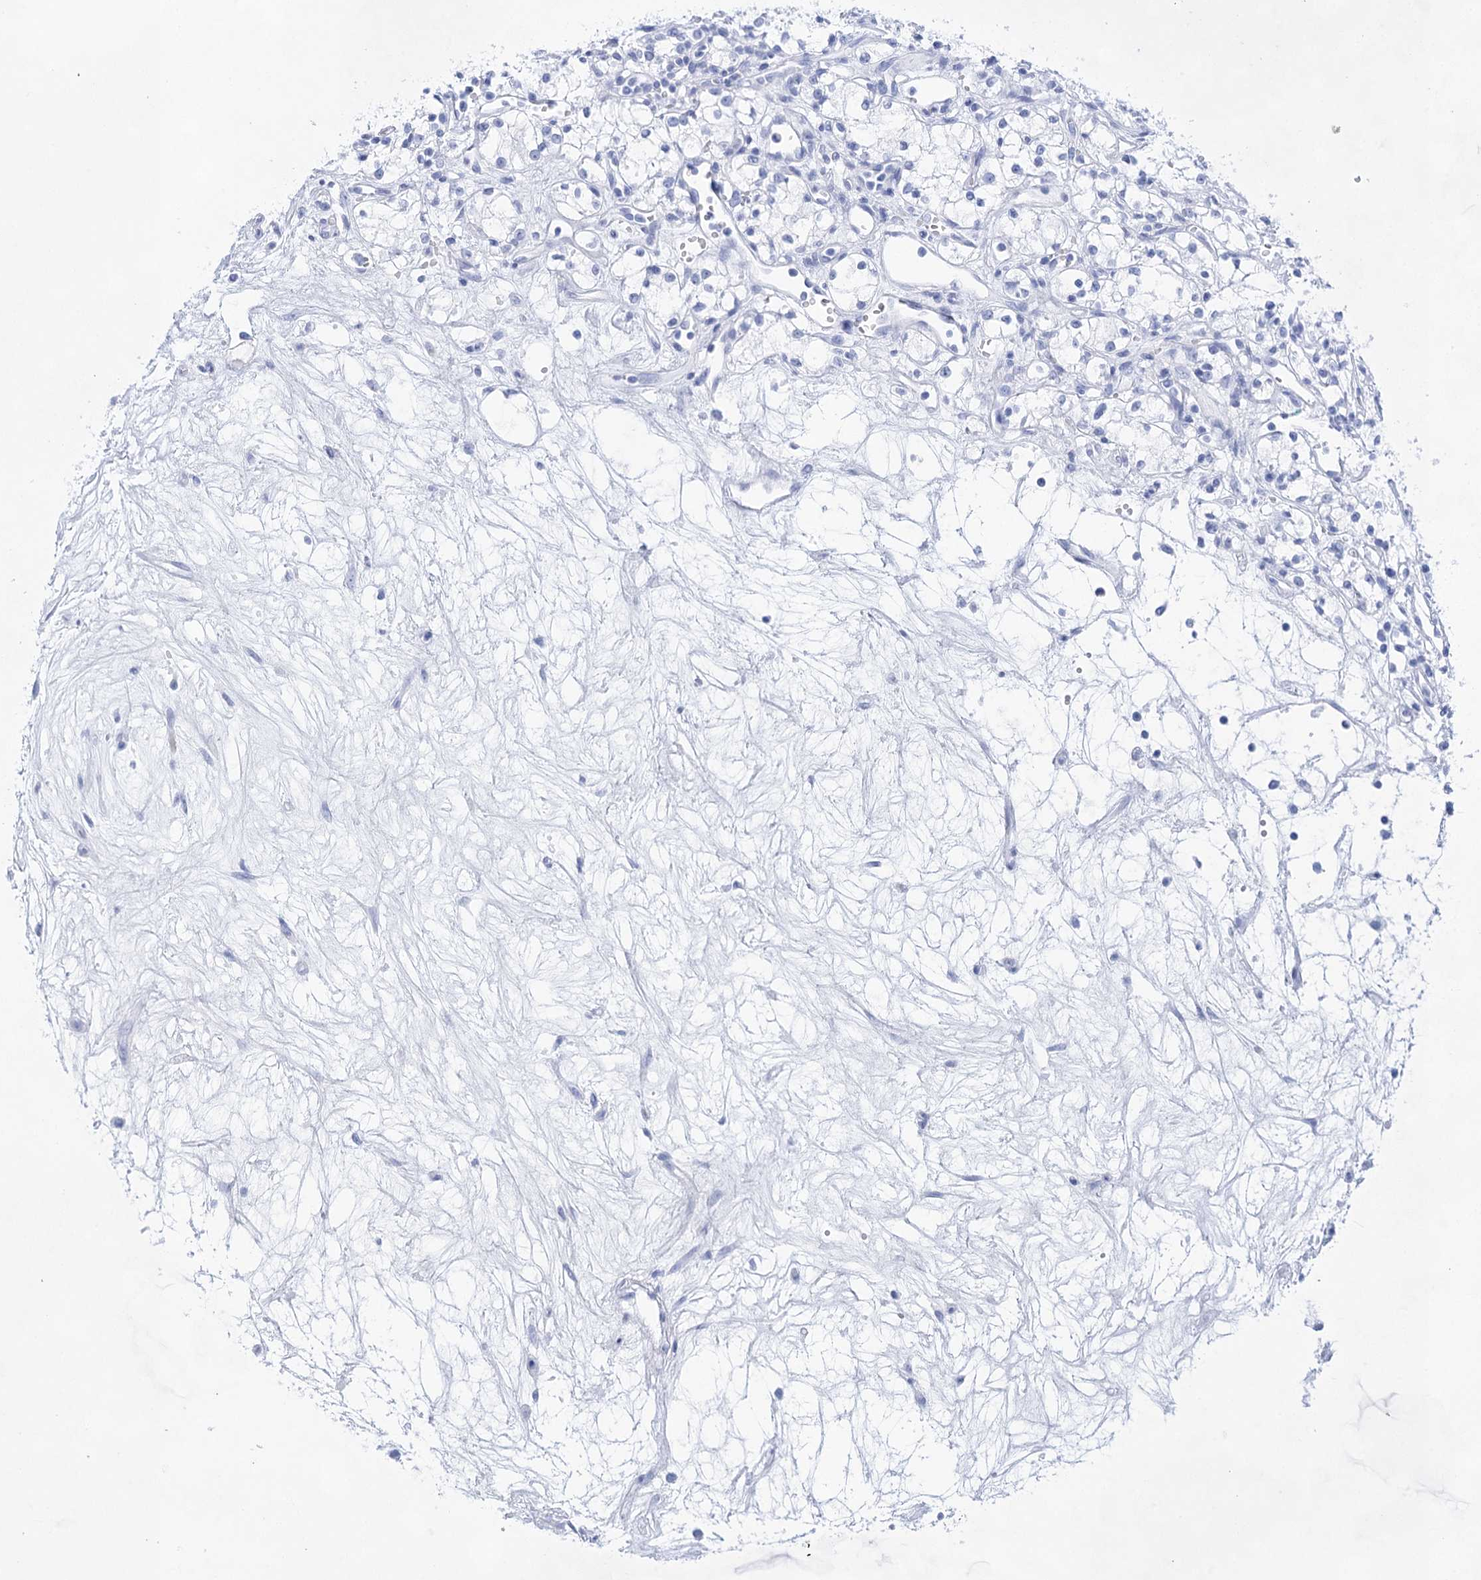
{"staining": {"intensity": "negative", "quantity": "none", "location": "none"}, "tissue": "renal cancer", "cell_type": "Tumor cells", "image_type": "cancer", "snomed": [{"axis": "morphology", "description": "Adenocarcinoma, NOS"}, {"axis": "topography", "description": "Kidney"}], "caption": "This is an immunohistochemistry micrograph of adenocarcinoma (renal). There is no positivity in tumor cells.", "gene": "LALBA", "patient": {"sex": "male", "age": 59}}